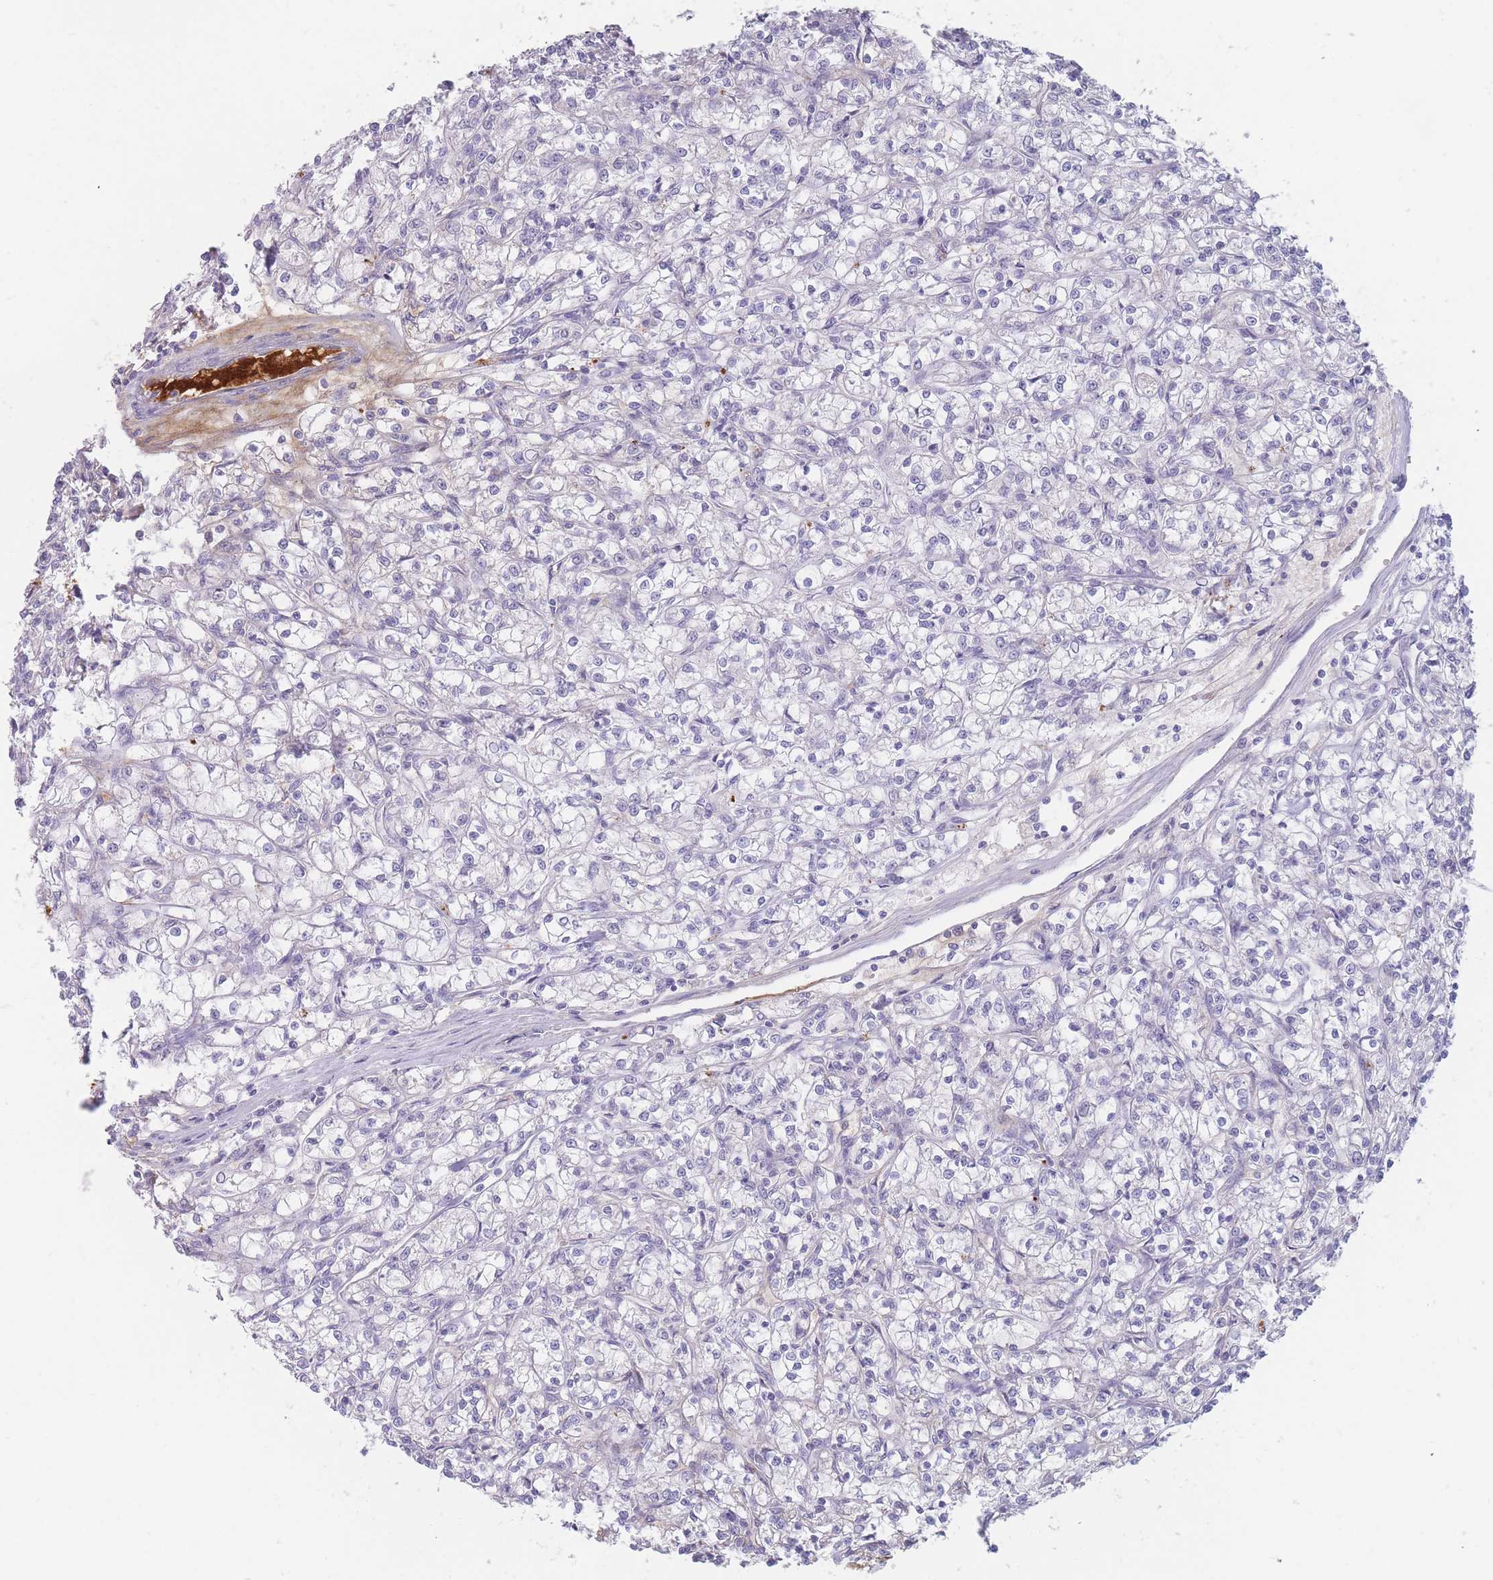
{"staining": {"intensity": "negative", "quantity": "none", "location": "none"}, "tissue": "renal cancer", "cell_type": "Tumor cells", "image_type": "cancer", "snomed": [{"axis": "morphology", "description": "Adenocarcinoma, NOS"}, {"axis": "topography", "description": "Kidney"}], "caption": "Micrograph shows no significant protein expression in tumor cells of renal cancer.", "gene": "PRG4", "patient": {"sex": "female", "age": 59}}